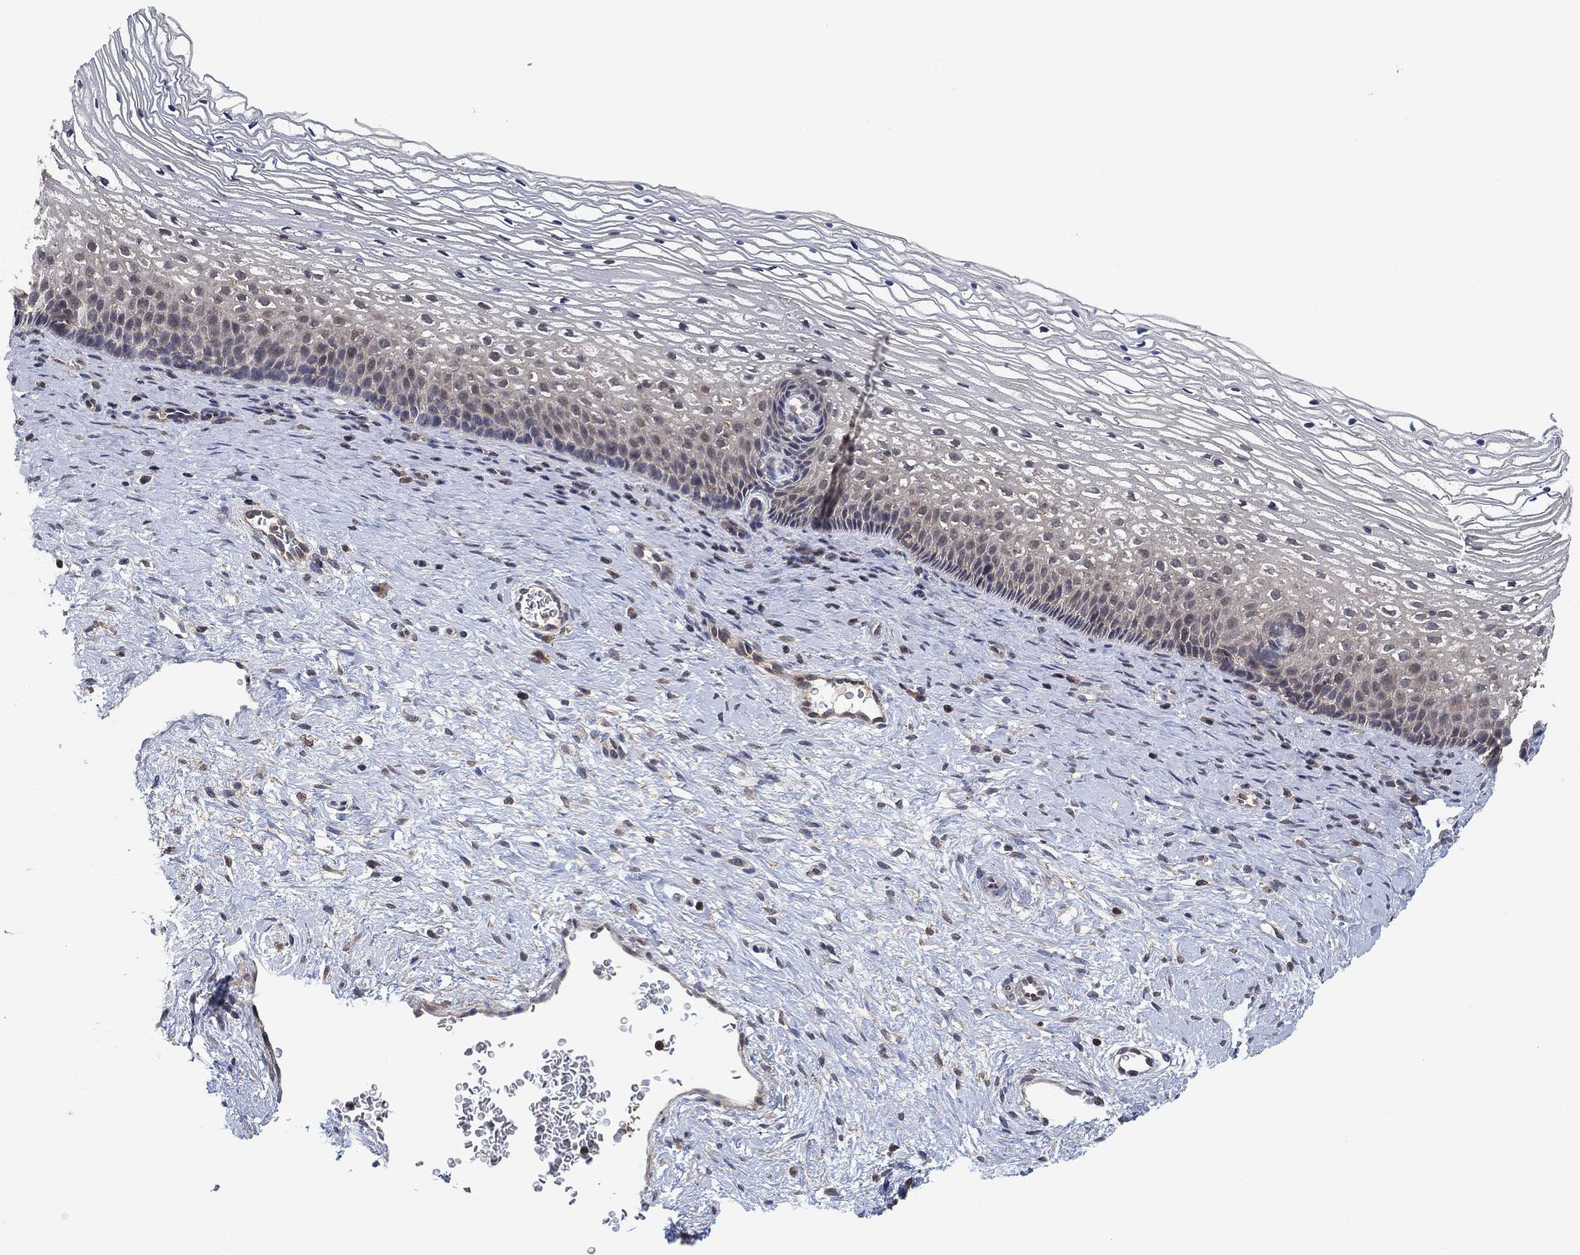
{"staining": {"intensity": "negative", "quantity": "none", "location": "none"}, "tissue": "cervix", "cell_type": "Glandular cells", "image_type": "normal", "snomed": [{"axis": "morphology", "description": "Normal tissue, NOS"}, {"axis": "topography", "description": "Cervix"}], "caption": "This is a histopathology image of immunohistochemistry (IHC) staining of benign cervix, which shows no positivity in glandular cells. (Brightfield microscopy of DAB IHC at high magnification).", "gene": "CCDC43", "patient": {"sex": "female", "age": 34}}